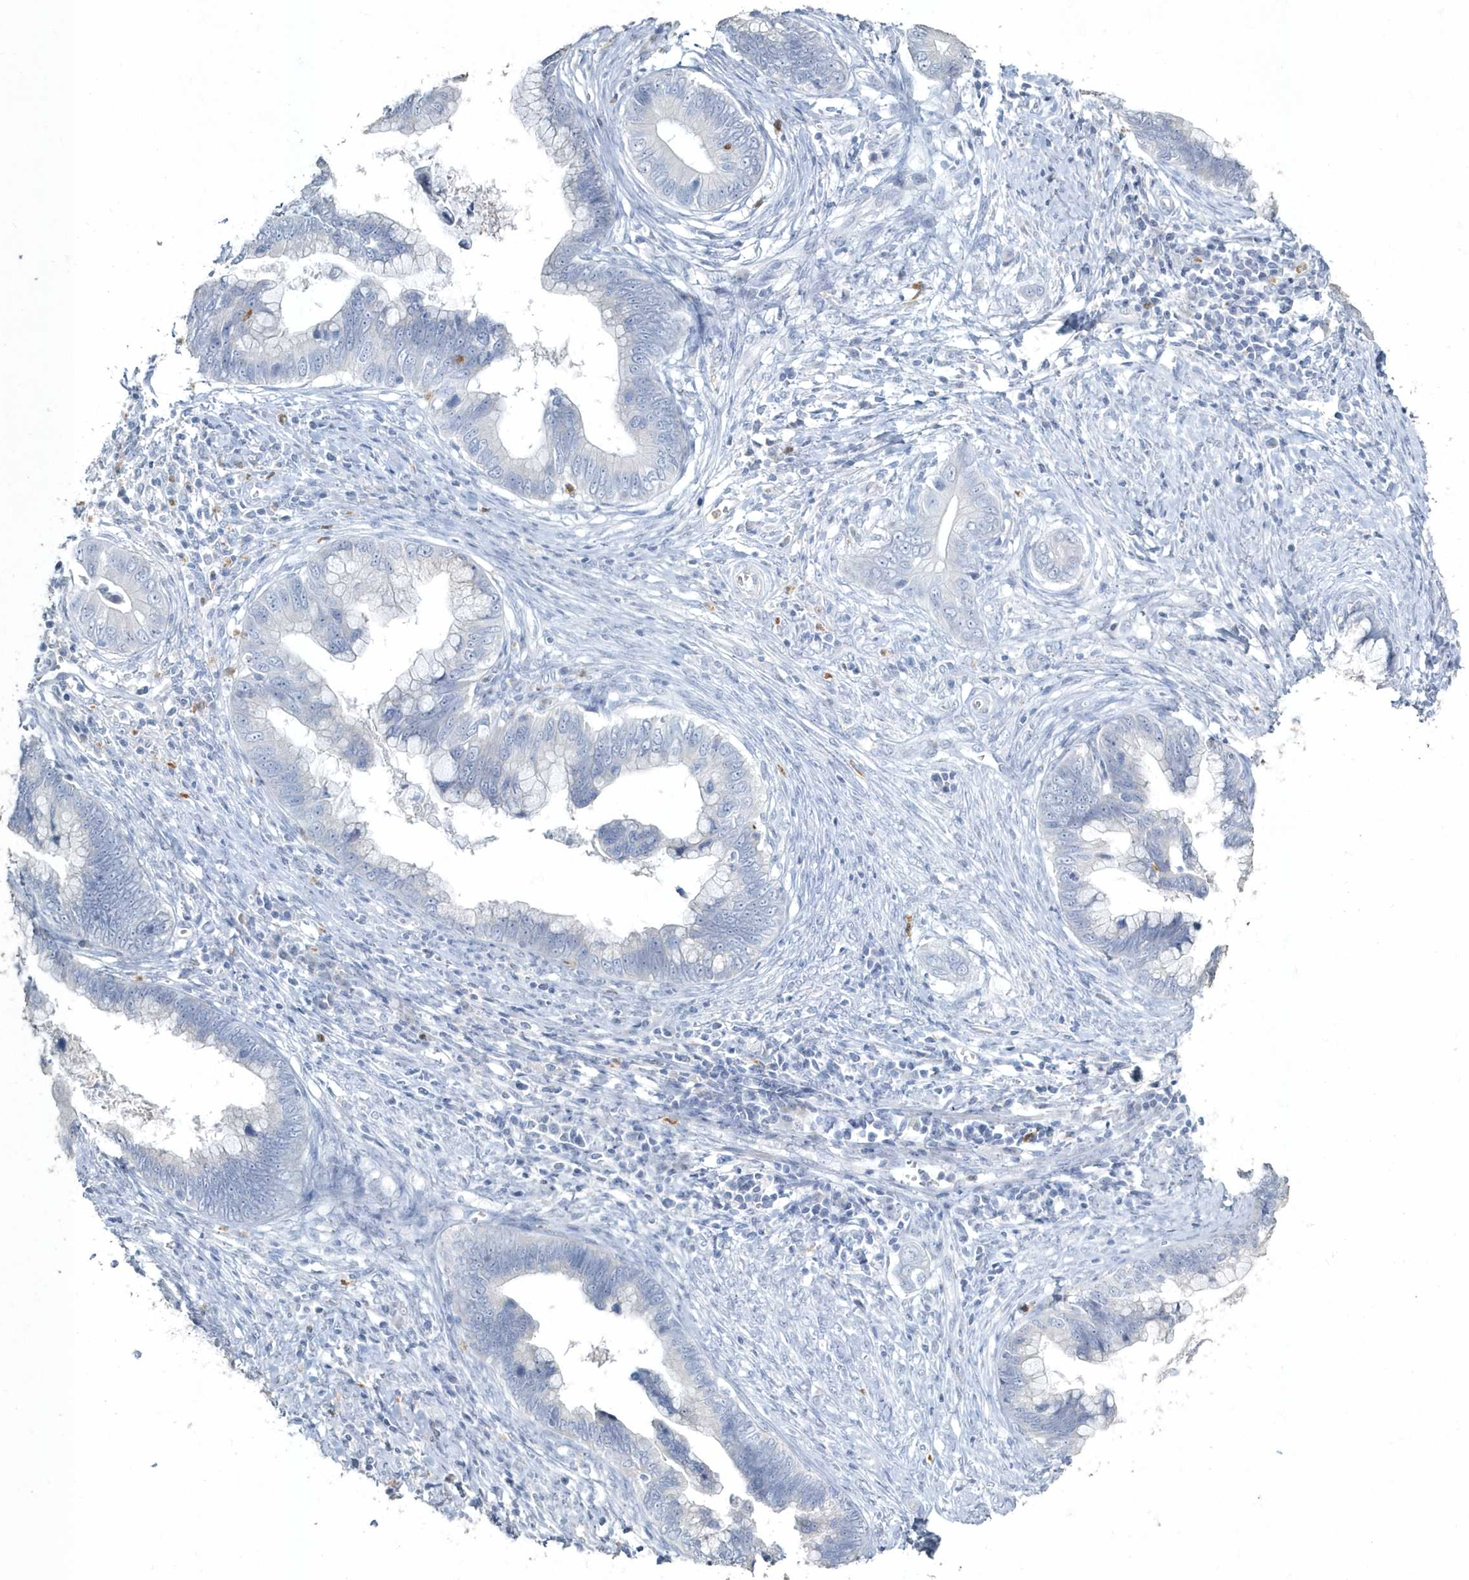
{"staining": {"intensity": "negative", "quantity": "none", "location": "none"}, "tissue": "cervical cancer", "cell_type": "Tumor cells", "image_type": "cancer", "snomed": [{"axis": "morphology", "description": "Adenocarcinoma, NOS"}, {"axis": "topography", "description": "Cervix"}], "caption": "Tumor cells are negative for protein expression in human cervical adenocarcinoma.", "gene": "MYOT", "patient": {"sex": "female", "age": 44}}